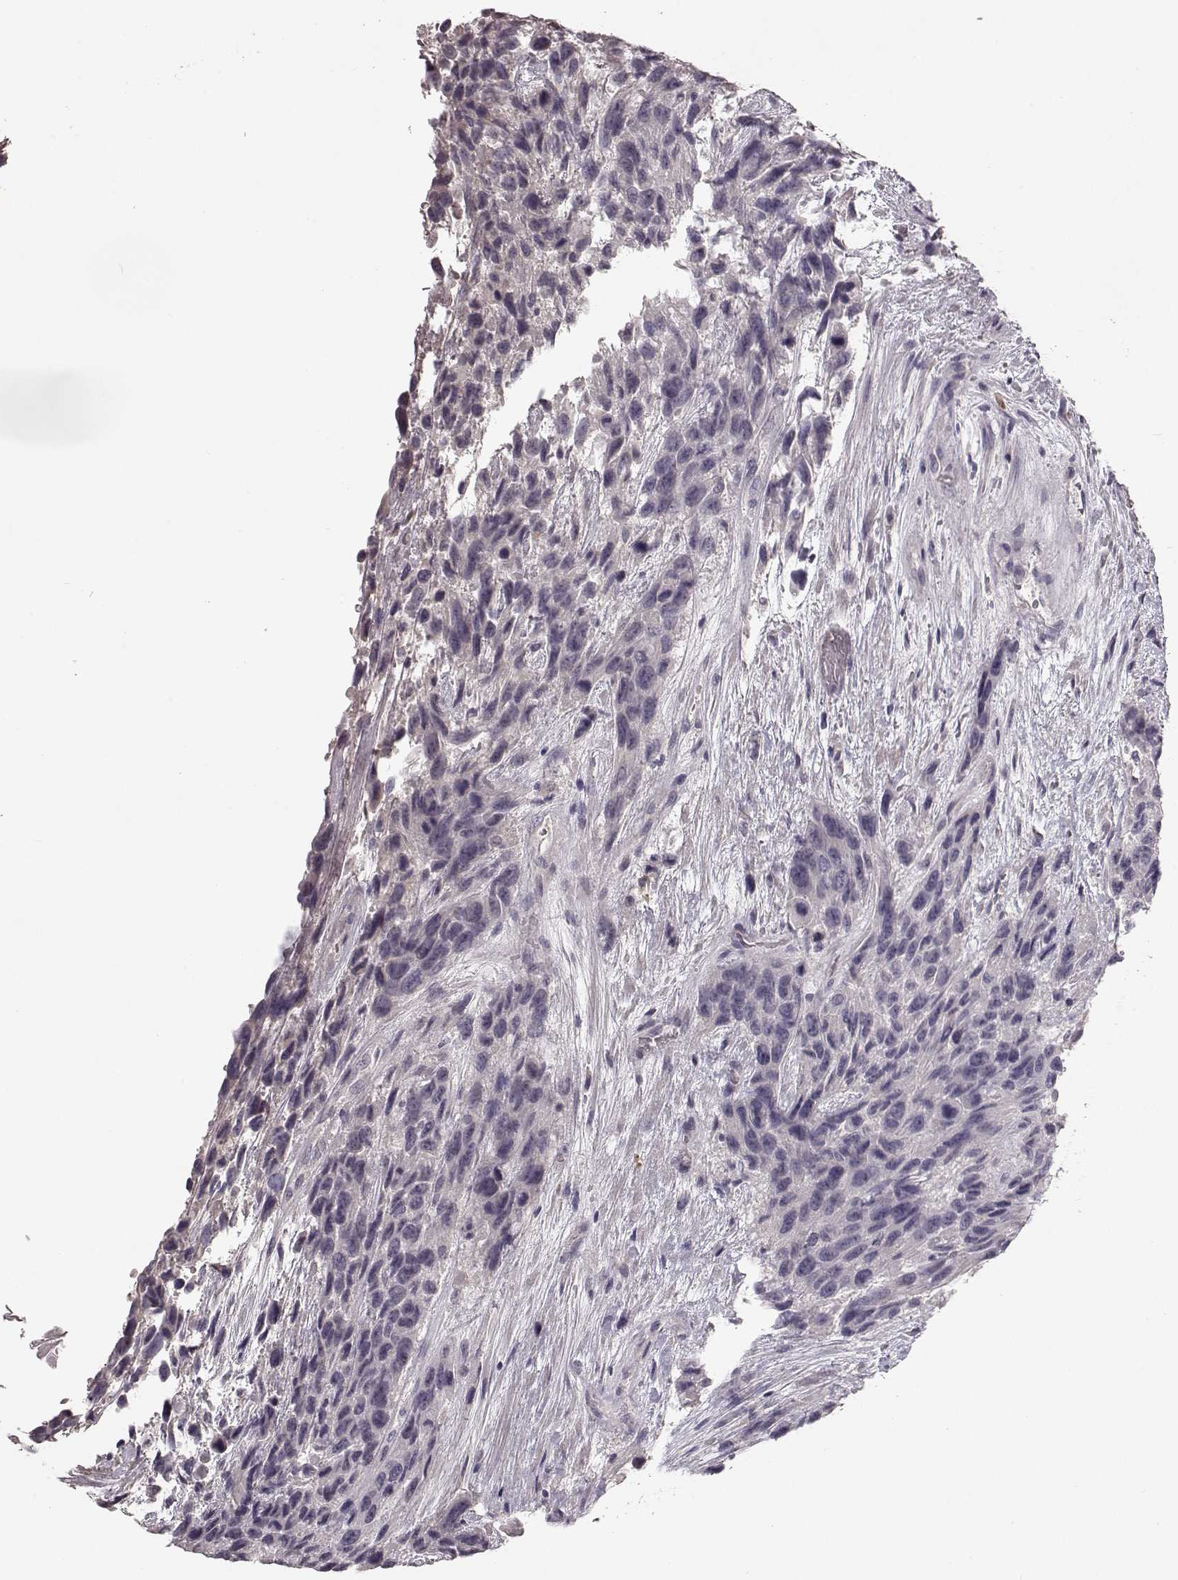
{"staining": {"intensity": "negative", "quantity": "none", "location": "none"}, "tissue": "urothelial cancer", "cell_type": "Tumor cells", "image_type": "cancer", "snomed": [{"axis": "morphology", "description": "Urothelial carcinoma, High grade"}, {"axis": "topography", "description": "Urinary bladder"}], "caption": "Immunohistochemistry photomicrograph of high-grade urothelial carcinoma stained for a protein (brown), which shows no staining in tumor cells.", "gene": "MIA", "patient": {"sex": "female", "age": 70}}